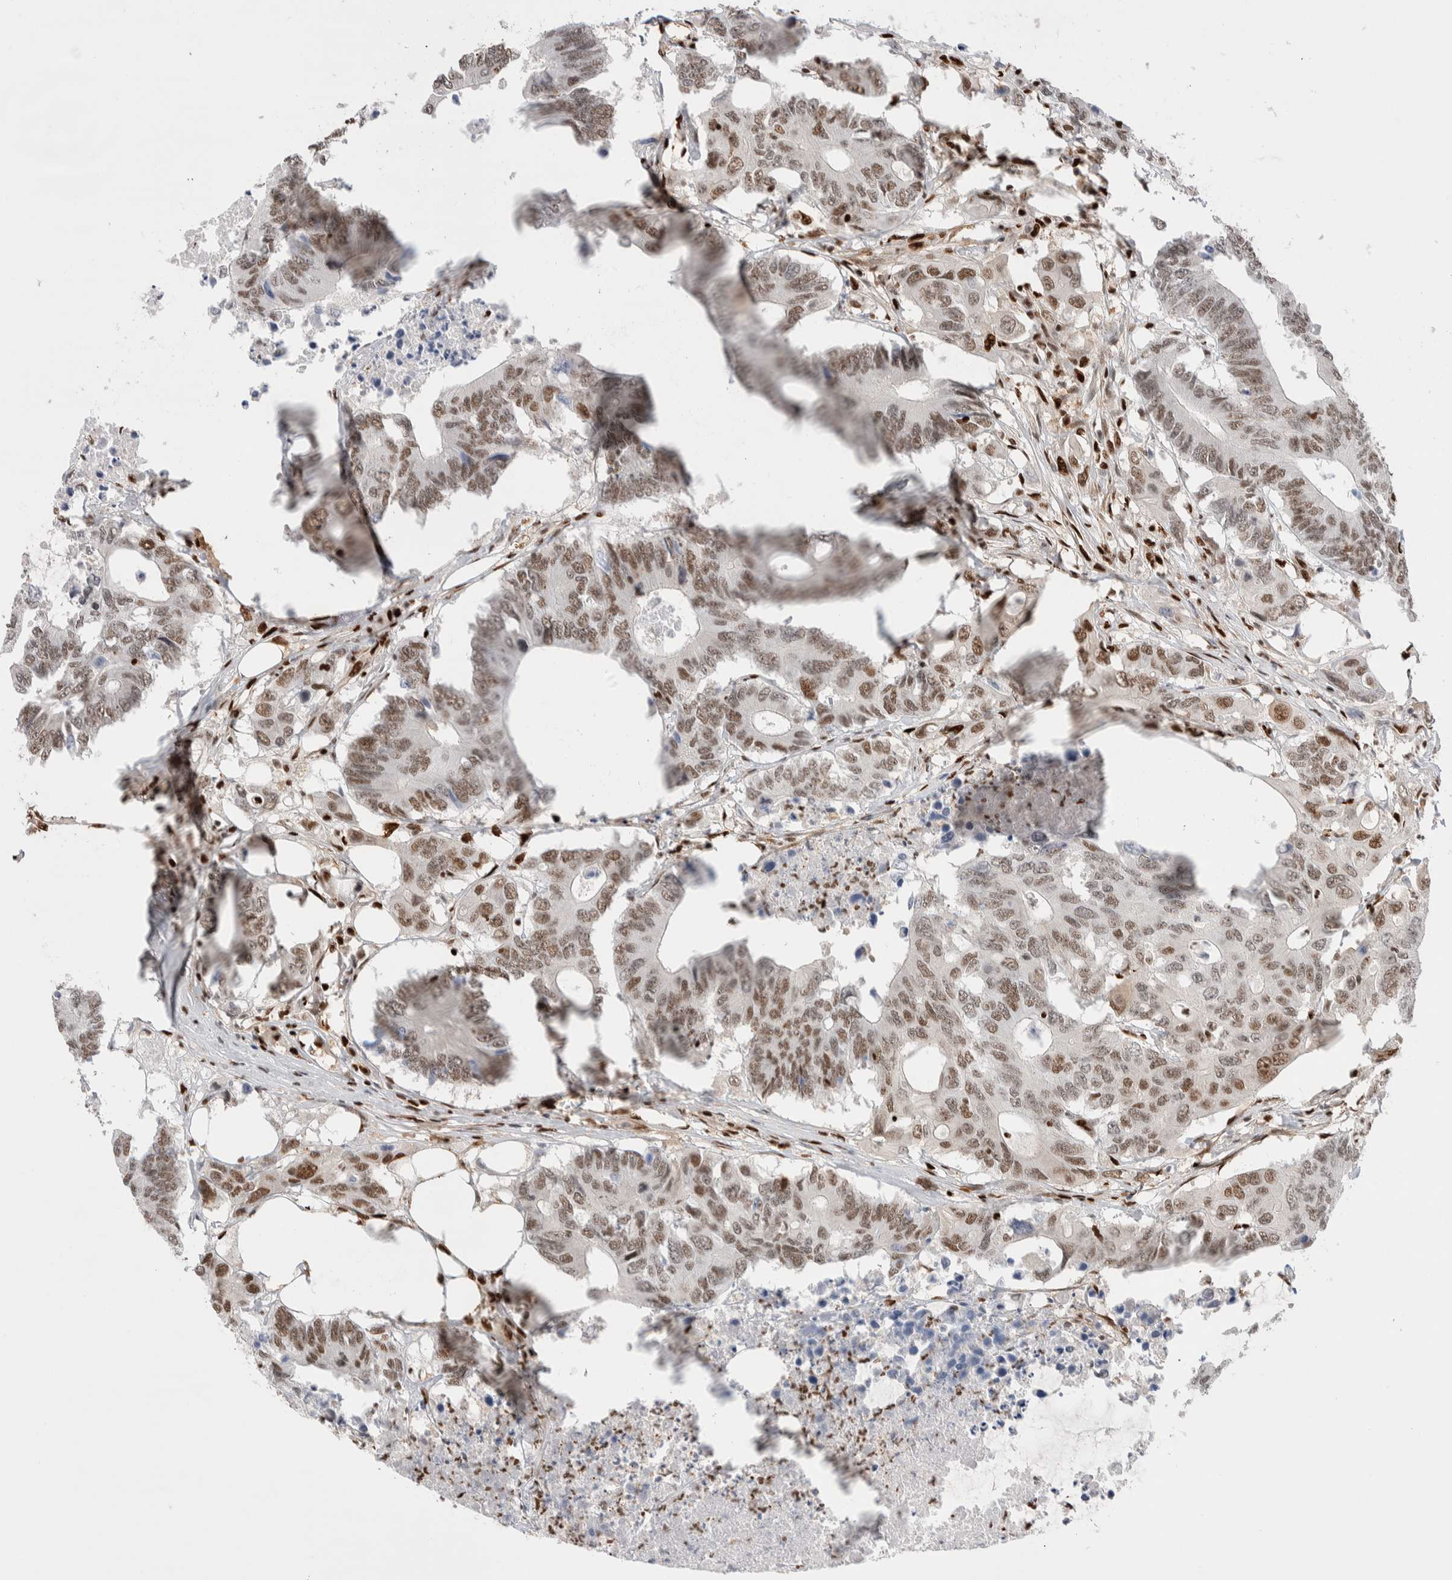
{"staining": {"intensity": "moderate", "quantity": ">75%", "location": "nuclear"}, "tissue": "colorectal cancer", "cell_type": "Tumor cells", "image_type": "cancer", "snomed": [{"axis": "morphology", "description": "Adenocarcinoma, NOS"}, {"axis": "topography", "description": "Colon"}], "caption": "The histopathology image reveals immunohistochemical staining of colorectal cancer. There is moderate nuclear staining is present in approximately >75% of tumor cells.", "gene": "RNASEK-C17orf49", "patient": {"sex": "male", "age": 71}}